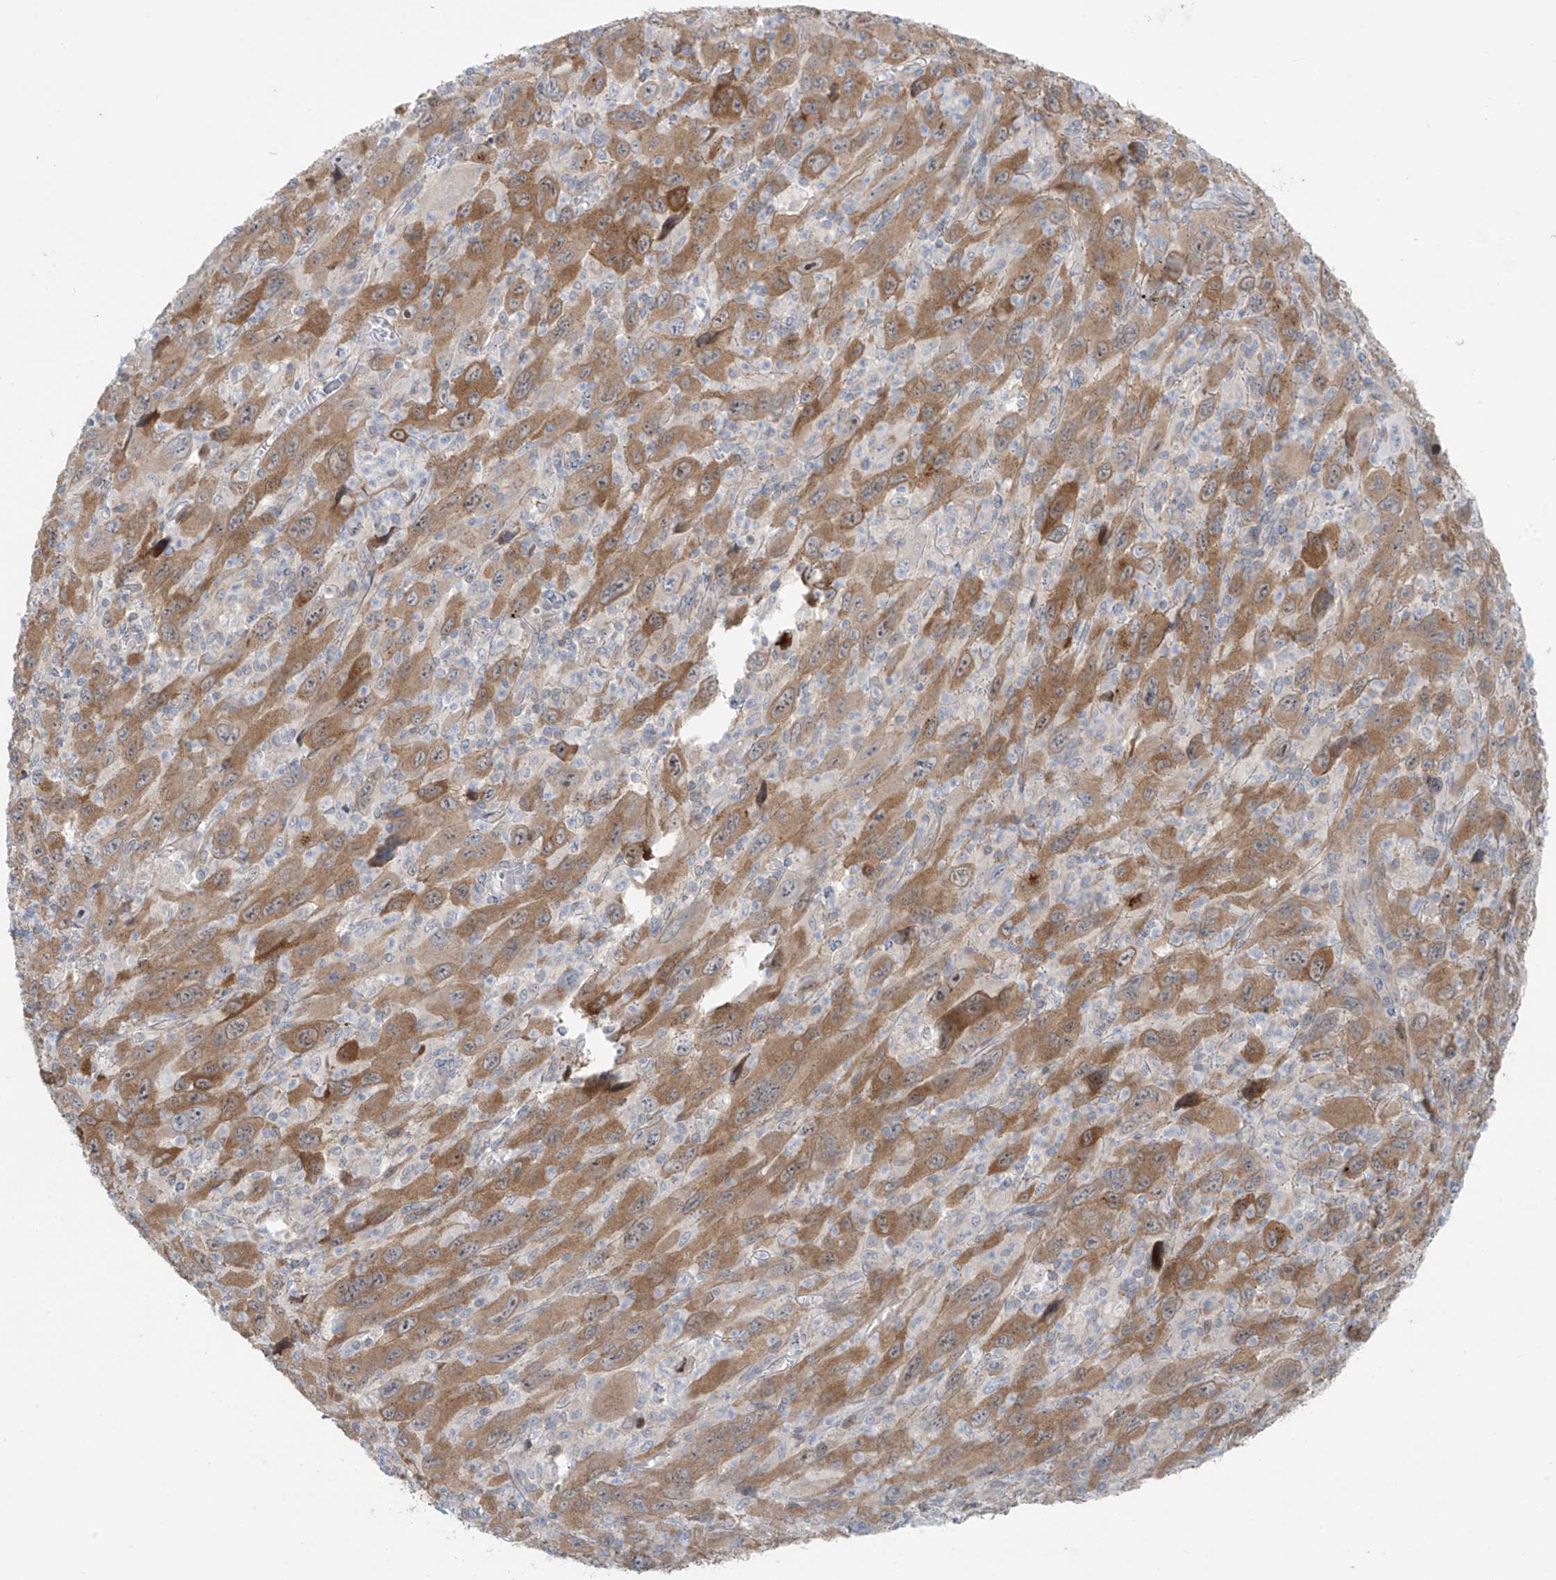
{"staining": {"intensity": "moderate", "quantity": ">75%", "location": "cytoplasmic/membranous,nuclear"}, "tissue": "melanoma", "cell_type": "Tumor cells", "image_type": "cancer", "snomed": [{"axis": "morphology", "description": "Malignant melanoma, Metastatic site"}, {"axis": "topography", "description": "Skin"}], "caption": "Moderate cytoplasmic/membranous and nuclear expression is present in about >75% of tumor cells in melanoma.", "gene": "PPAT", "patient": {"sex": "female", "age": 56}}